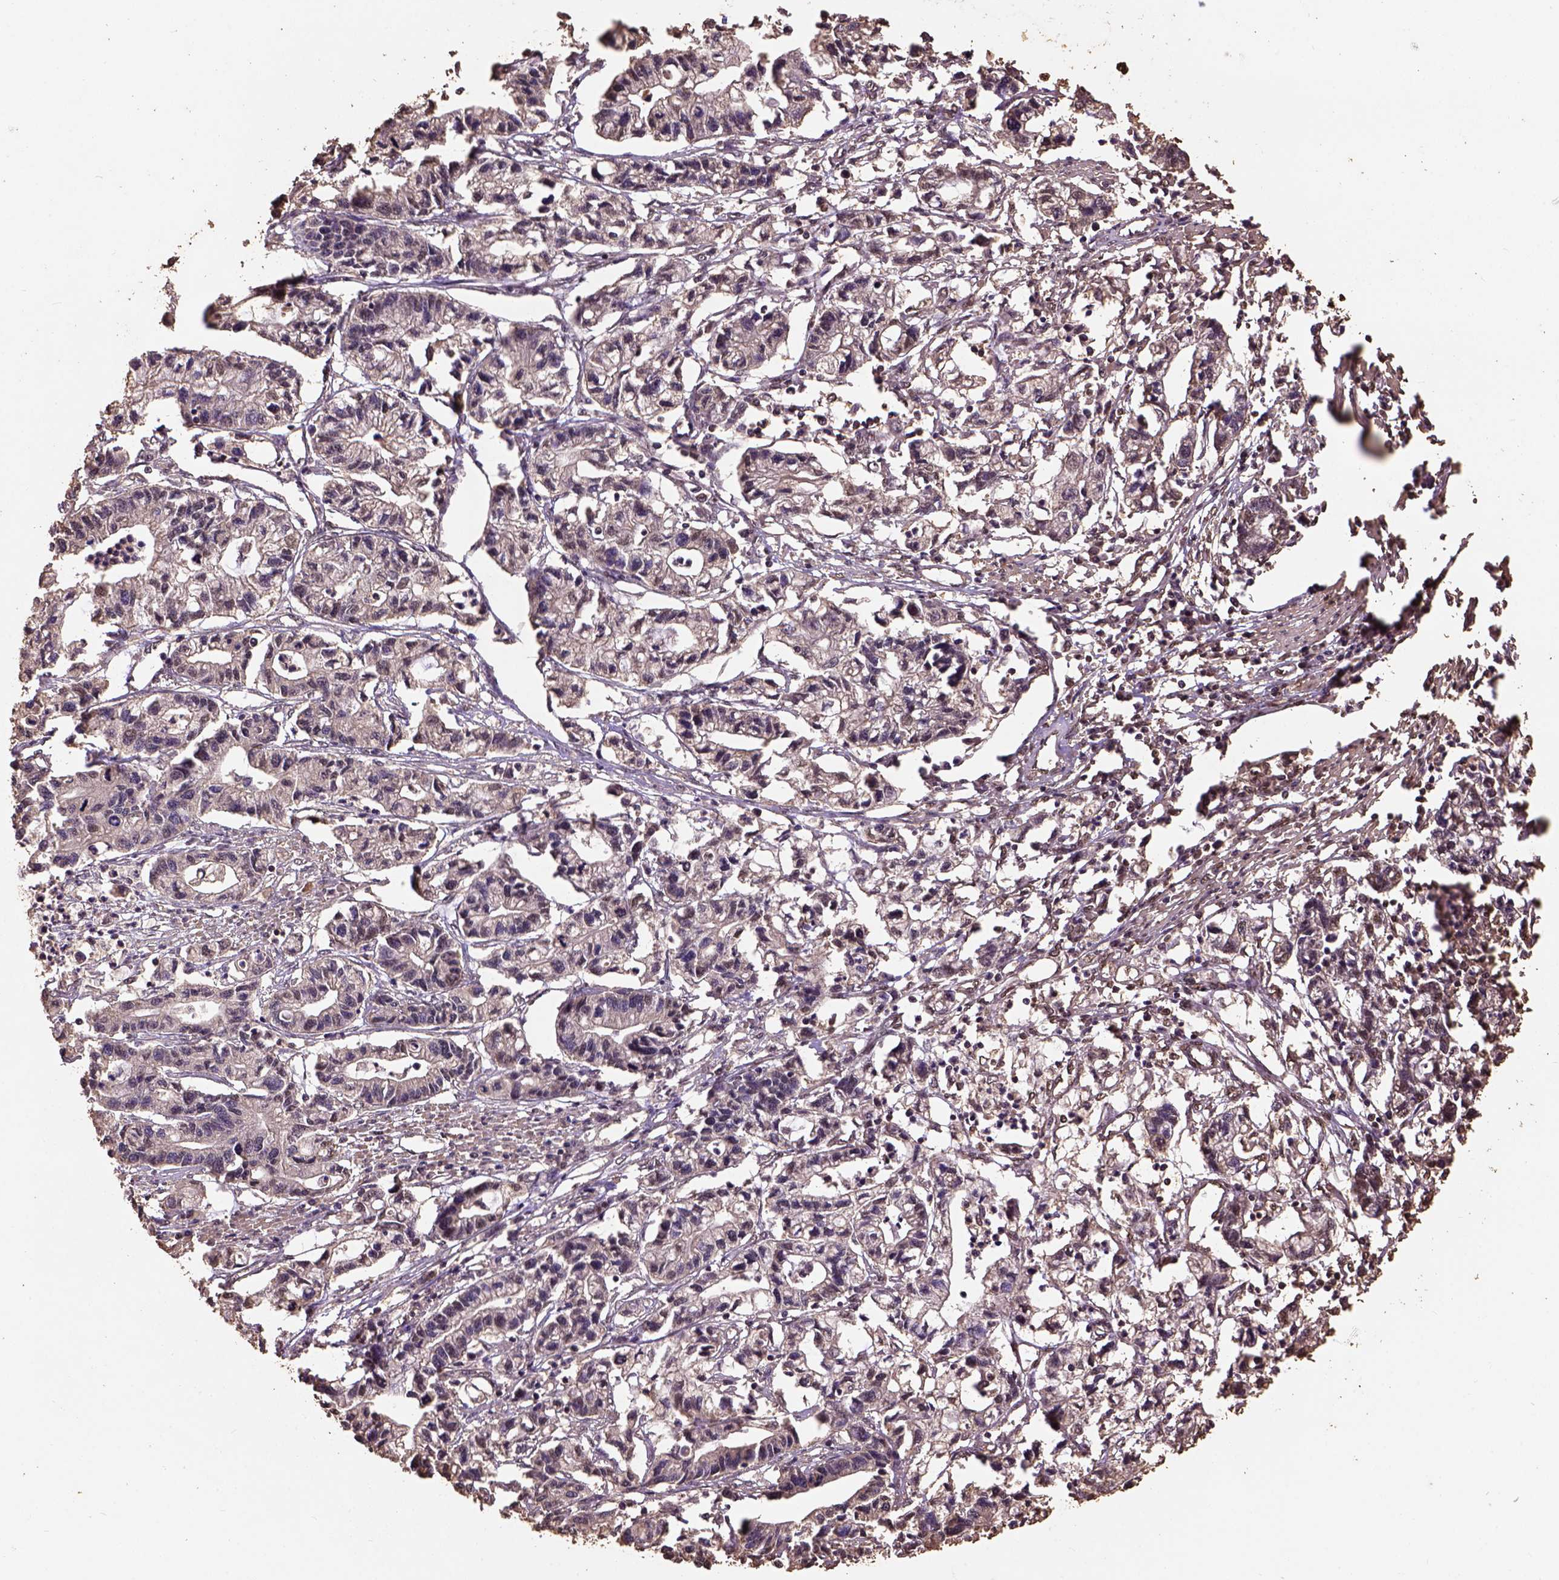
{"staining": {"intensity": "moderate", "quantity": "25%-75%", "location": "nuclear"}, "tissue": "stomach cancer", "cell_type": "Tumor cells", "image_type": "cancer", "snomed": [{"axis": "morphology", "description": "Adenocarcinoma, NOS"}, {"axis": "topography", "description": "Stomach"}], "caption": "Protein positivity by IHC shows moderate nuclear positivity in about 25%-75% of tumor cells in stomach cancer.", "gene": "CSTF2T", "patient": {"sex": "male", "age": 83}}